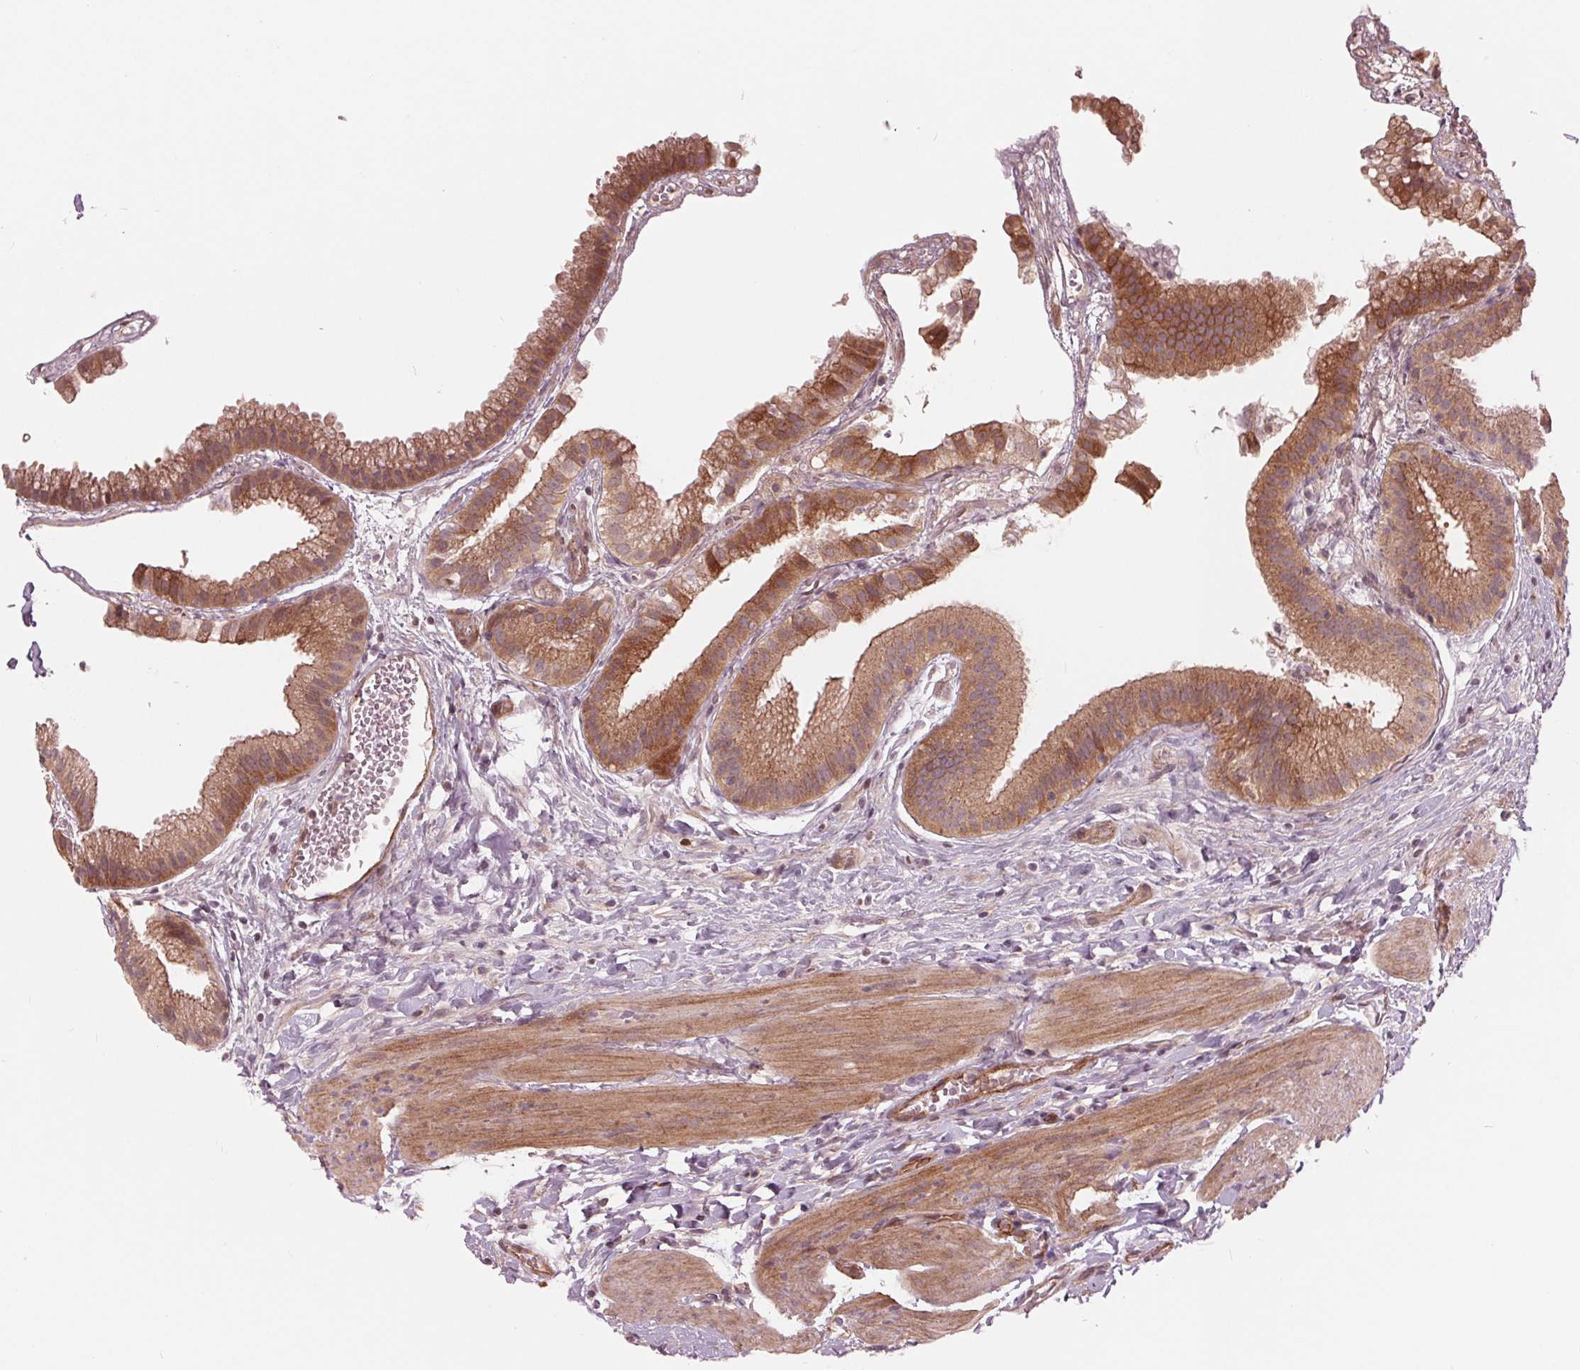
{"staining": {"intensity": "moderate", "quantity": ">75%", "location": "cytoplasmic/membranous"}, "tissue": "gallbladder", "cell_type": "Glandular cells", "image_type": "normal", "snomed": [{"axis": "morphology", "description": "Normal tissue, NOS"}, {"axis": "topography", "description": "Gallbladder"}], "caption": "Brown immunohistochemical staining in normal human gallbladder shows moderate cytoplasmic/membranous positivity in about >75% of glandular cells.", "gene": "TXNIP", "patient": {"sex": "female", "age": 63}}